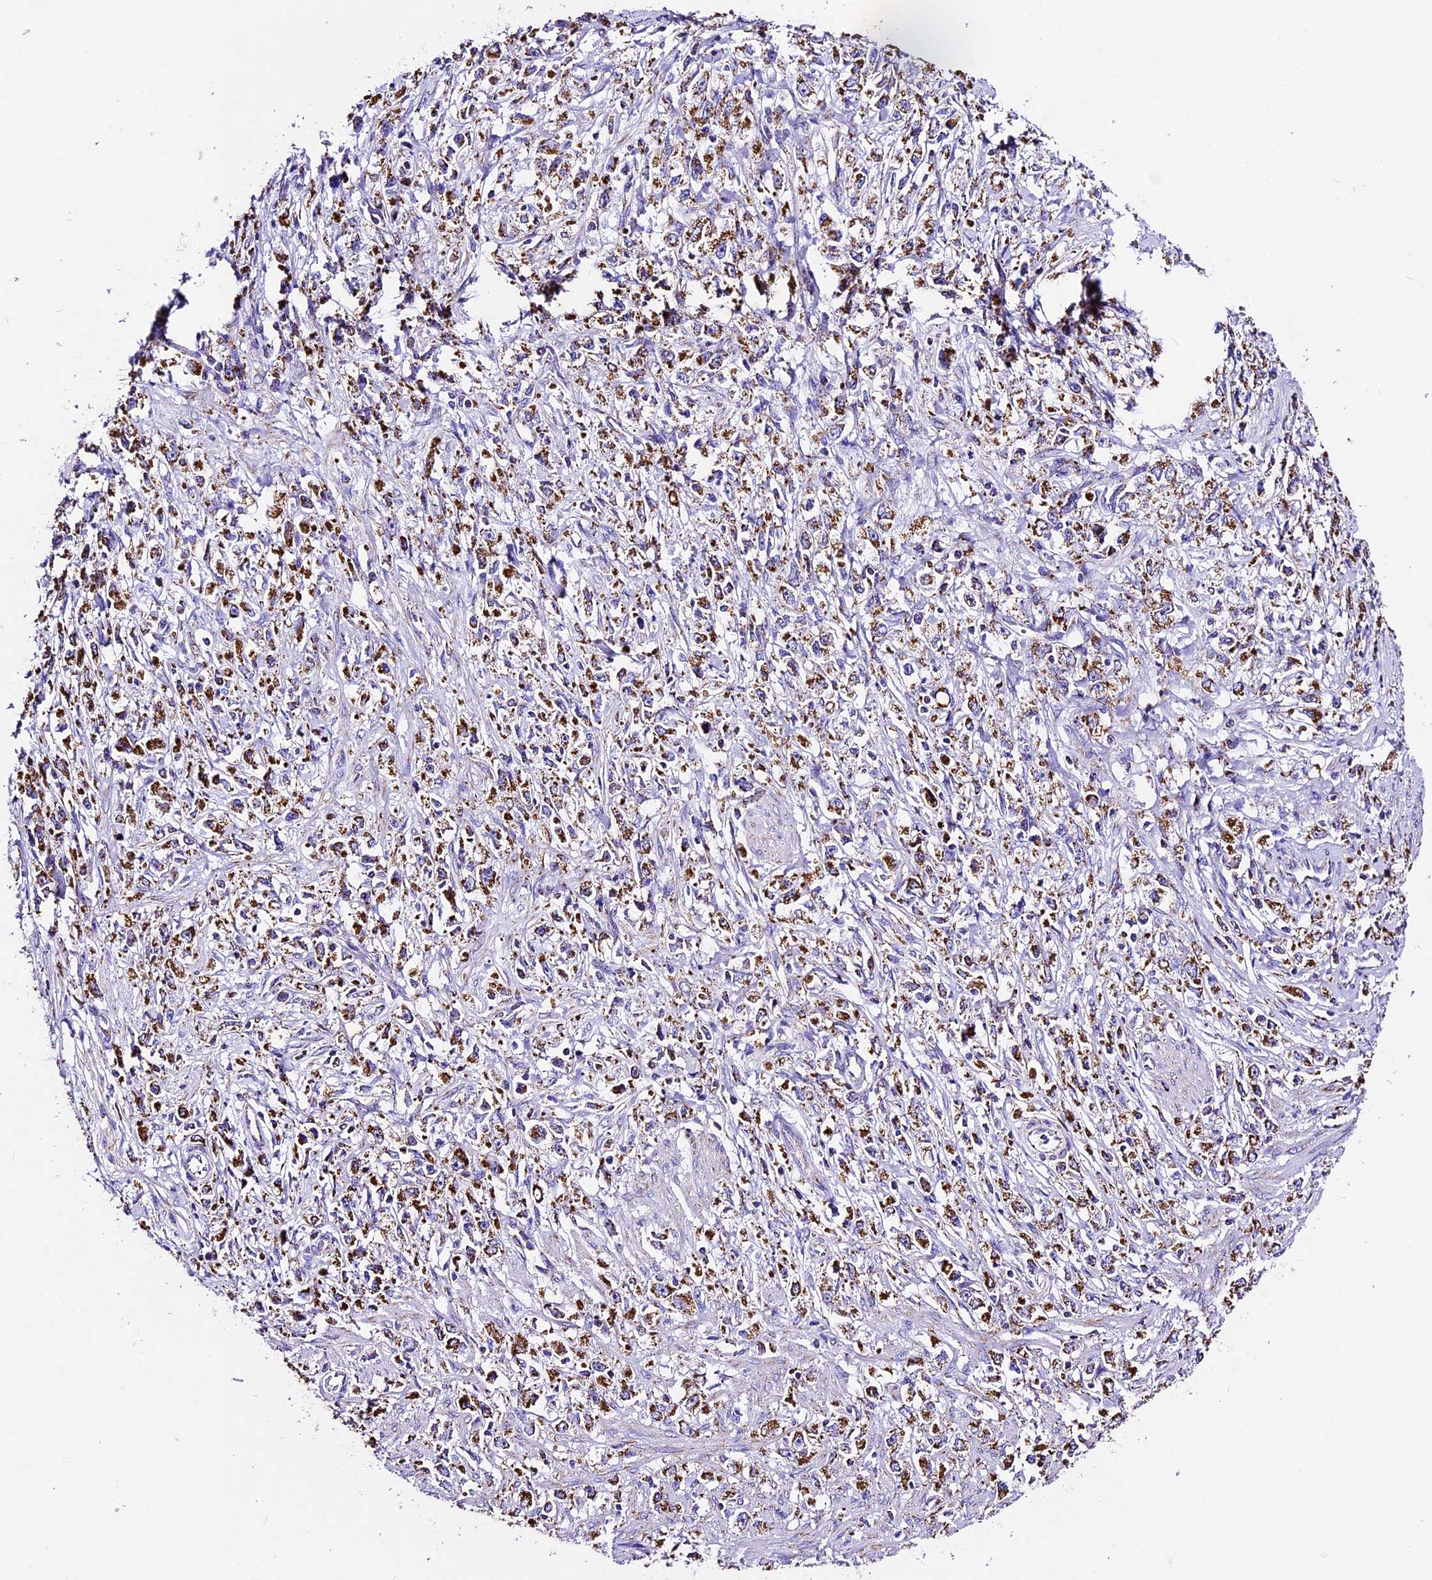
{"staining": {"intensity": "strong", "quantity": ">75%", "location": "cytoplasmic/membranous"}, "tissue": "stomach cancer", "cell_type": "Tumor cells", "image_type": "cancer", "snomed": [{"axis": "morphology", "description": "Adenocarcinoma, NOS"}, {"axis": "topography", "description": "Stomach"}], "caption": "A histopathology image of human adenocarcinoma (stomach) stained for a protein reveals strong cytoplasmic/membranous brown staining in tumor cells. (DAB (3,3'-diaminobenzidine) IHC, brown staining for protein, blue staining for nuclei).", "gene": "DCAF5", "patient": {"sex": "female", "age": 59}}